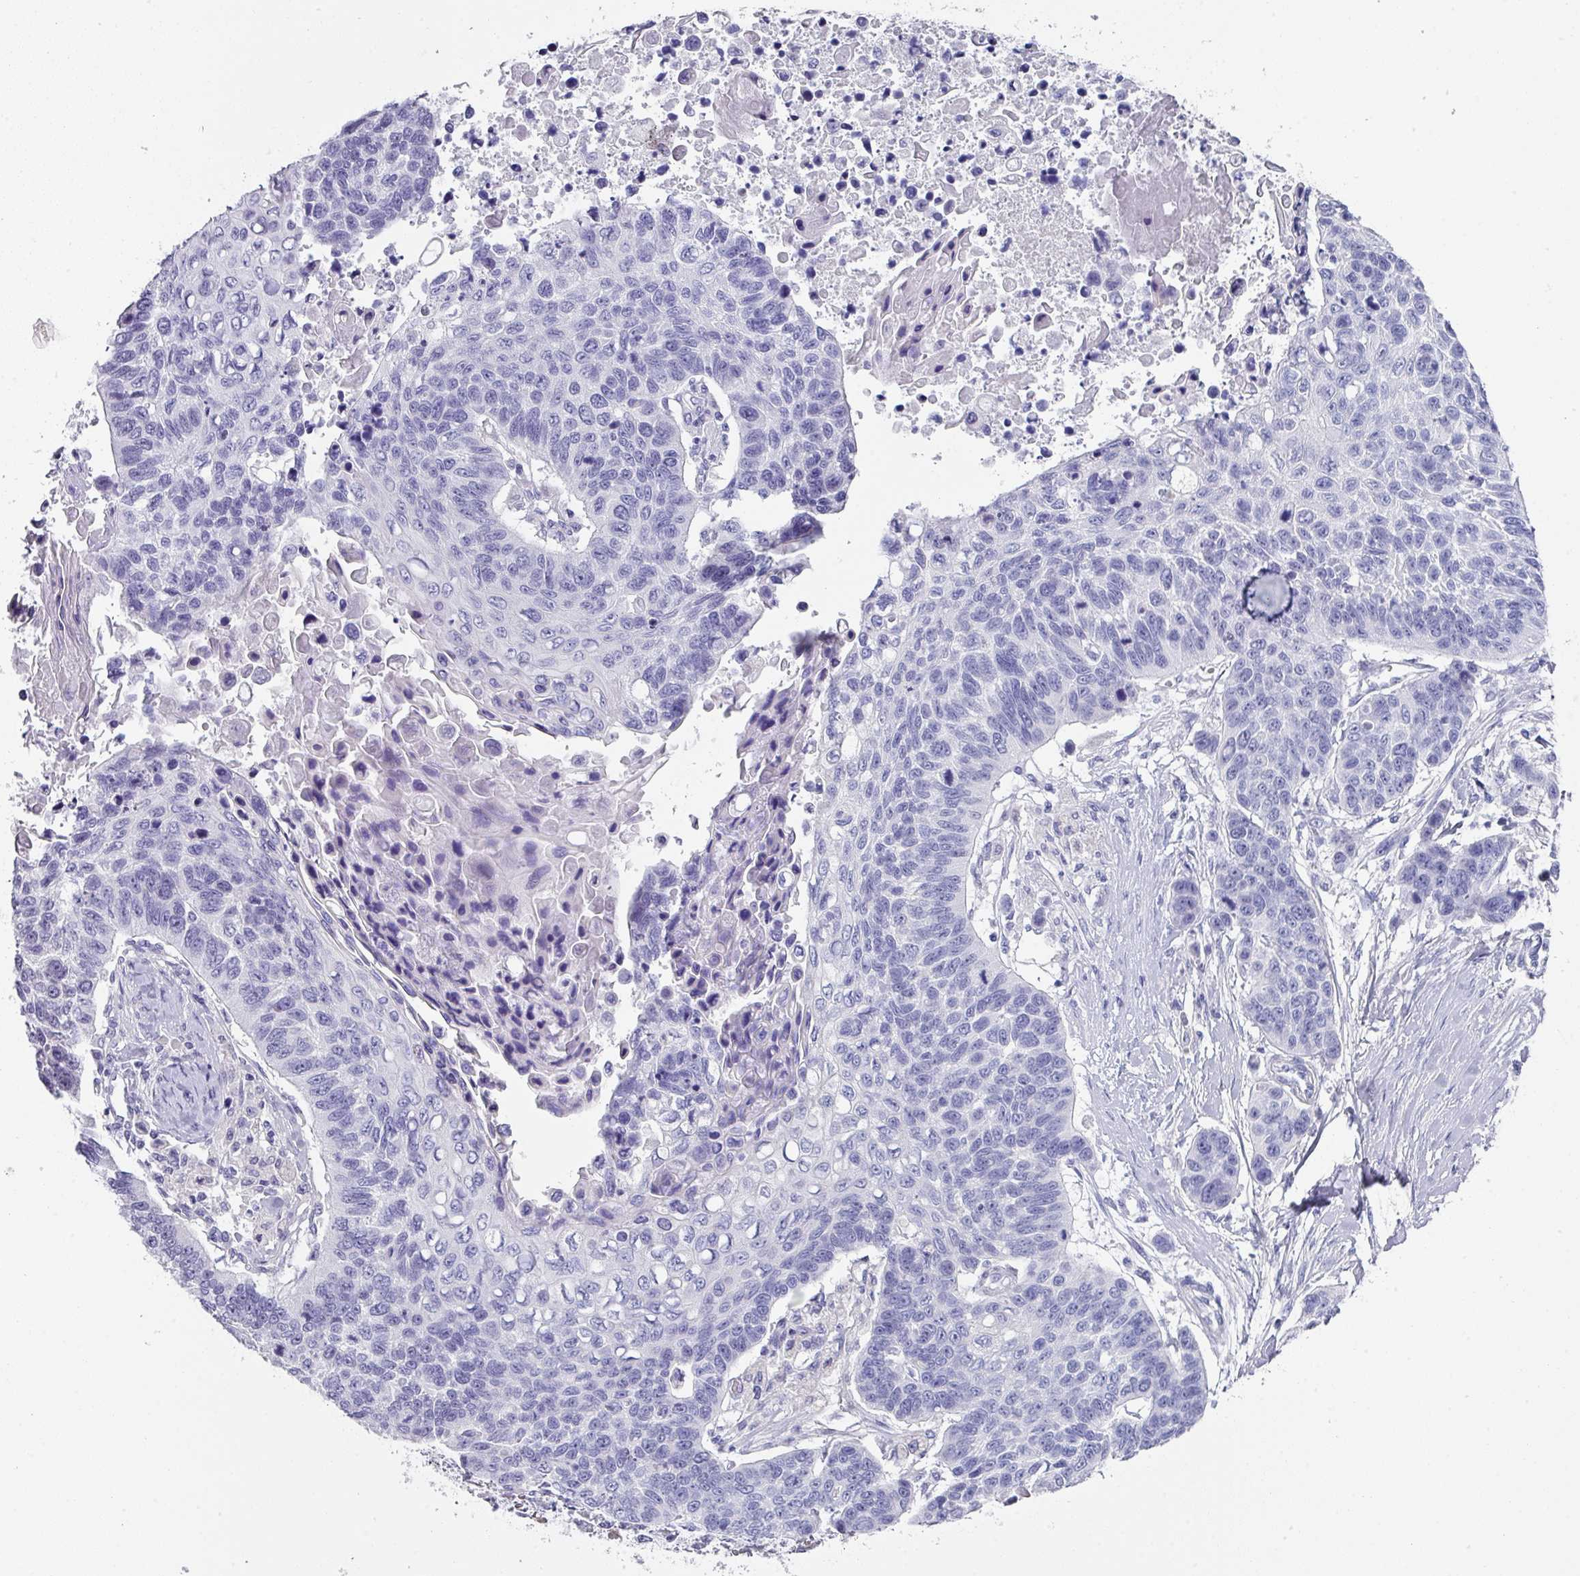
{"staining": {"intensity": "negative", "quantity": "none", "location": "none"}, "tissue": "lung cancer", "cell_type": "Tumor cells", "image_type": "cancer", "snomed": [{"axis": "morphology", "description": "Squamous cell carcinoma, NOS"}, {"axis": "topography", "description": "Lung"}], "caption": "There is no significant staining in tumor cells of lung squamous cell carcinoma. (DAB immunohistochemistry (IHC), high magnification).", "gene": "DEFB115", "patient": {"sex": "male", "age": 62}}